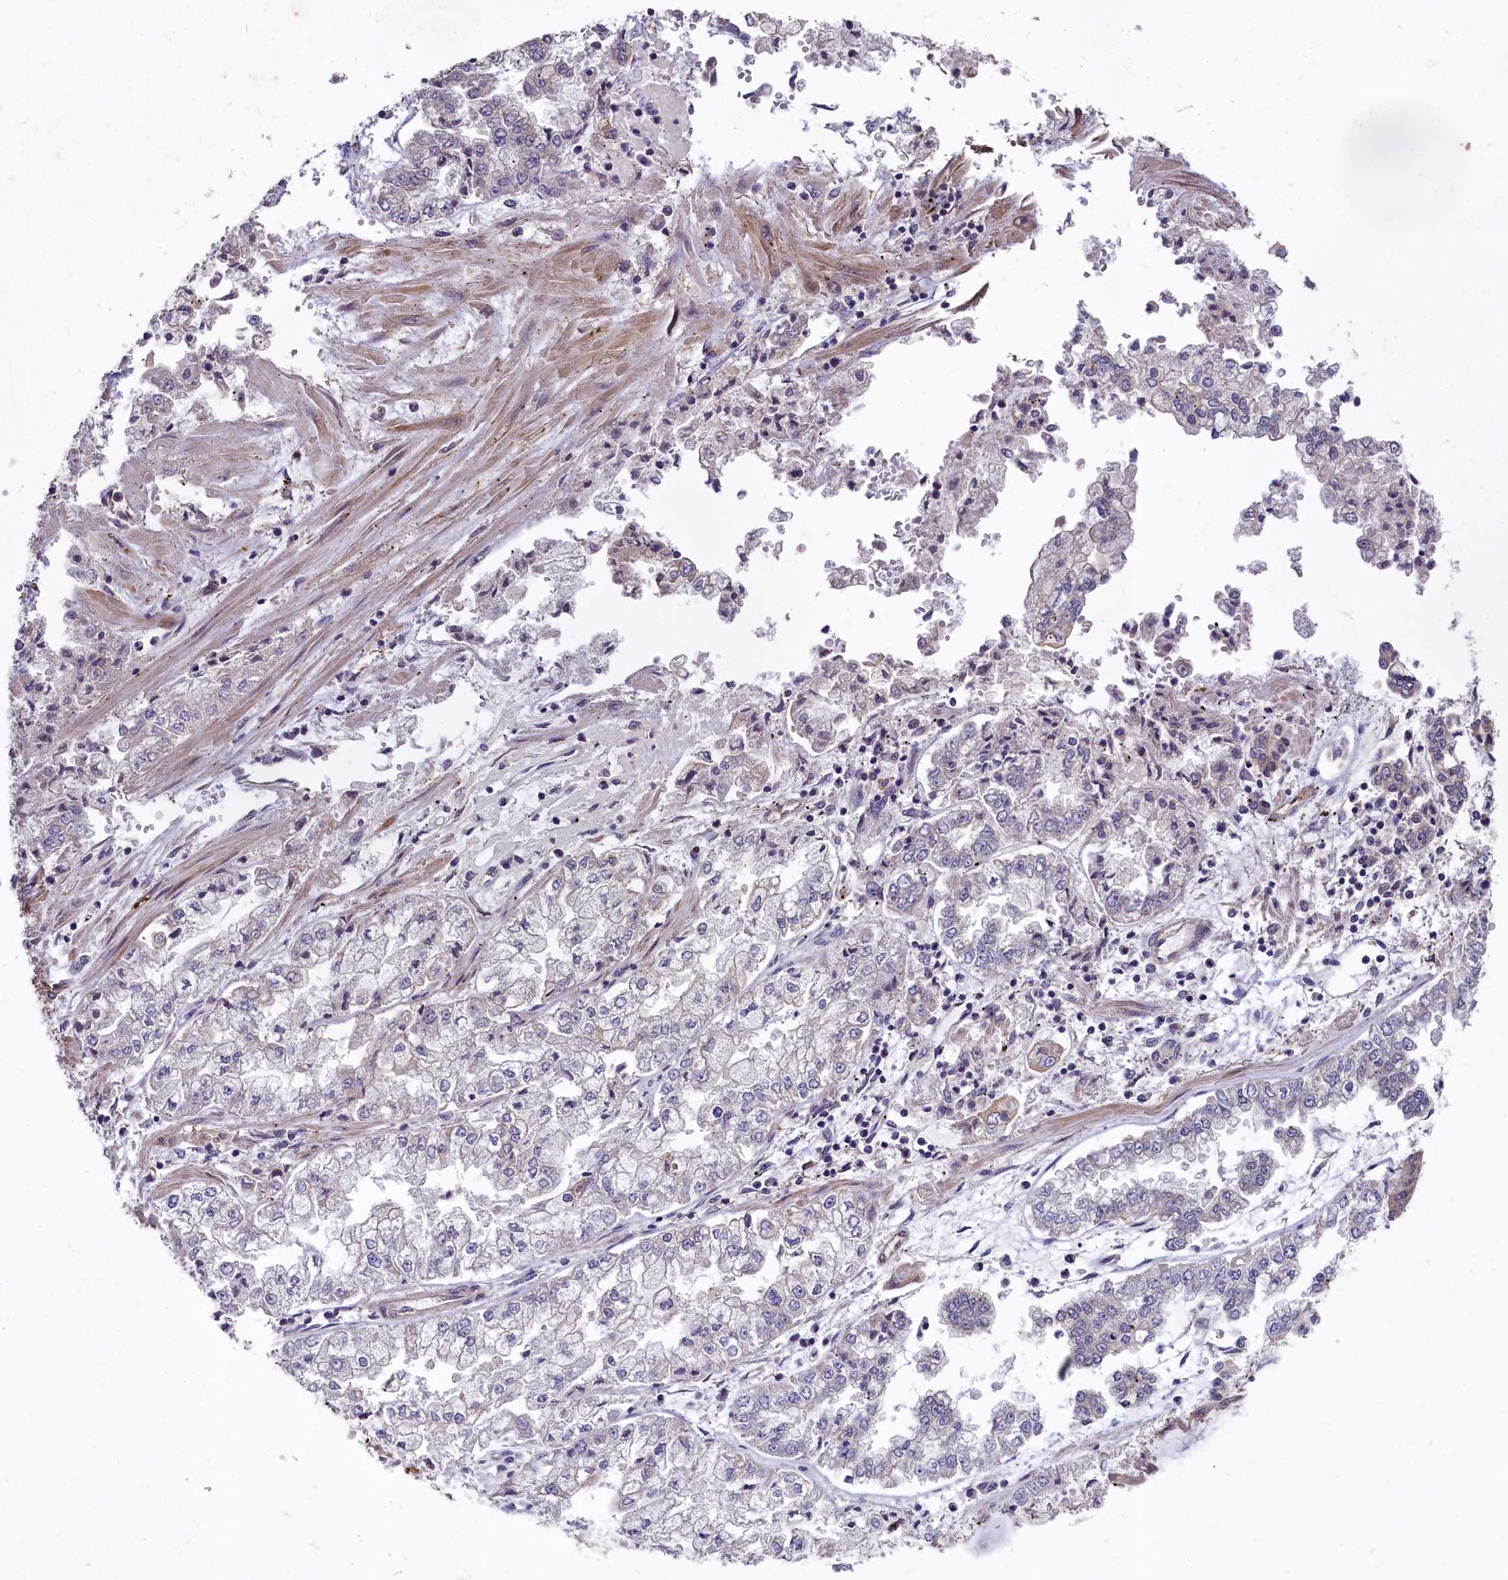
{"staining": {"intensity": "negative", "quantity": "none", "location": "none"}, "tissue": "stomach cancer", "cell_type": "Tumor cells", "image_type": "cancer", "snomed": [{"axis": "morphology", "description": "Adenocarcinoma, NOS"}, {"axis": "topography", "description": "Stomach"}], "caption": "IHC of human stomach adenocarcinoma displays no positivity in tumor cells.", "gene": "CHD9", "patient": {"sex": "male", "age": 76}}